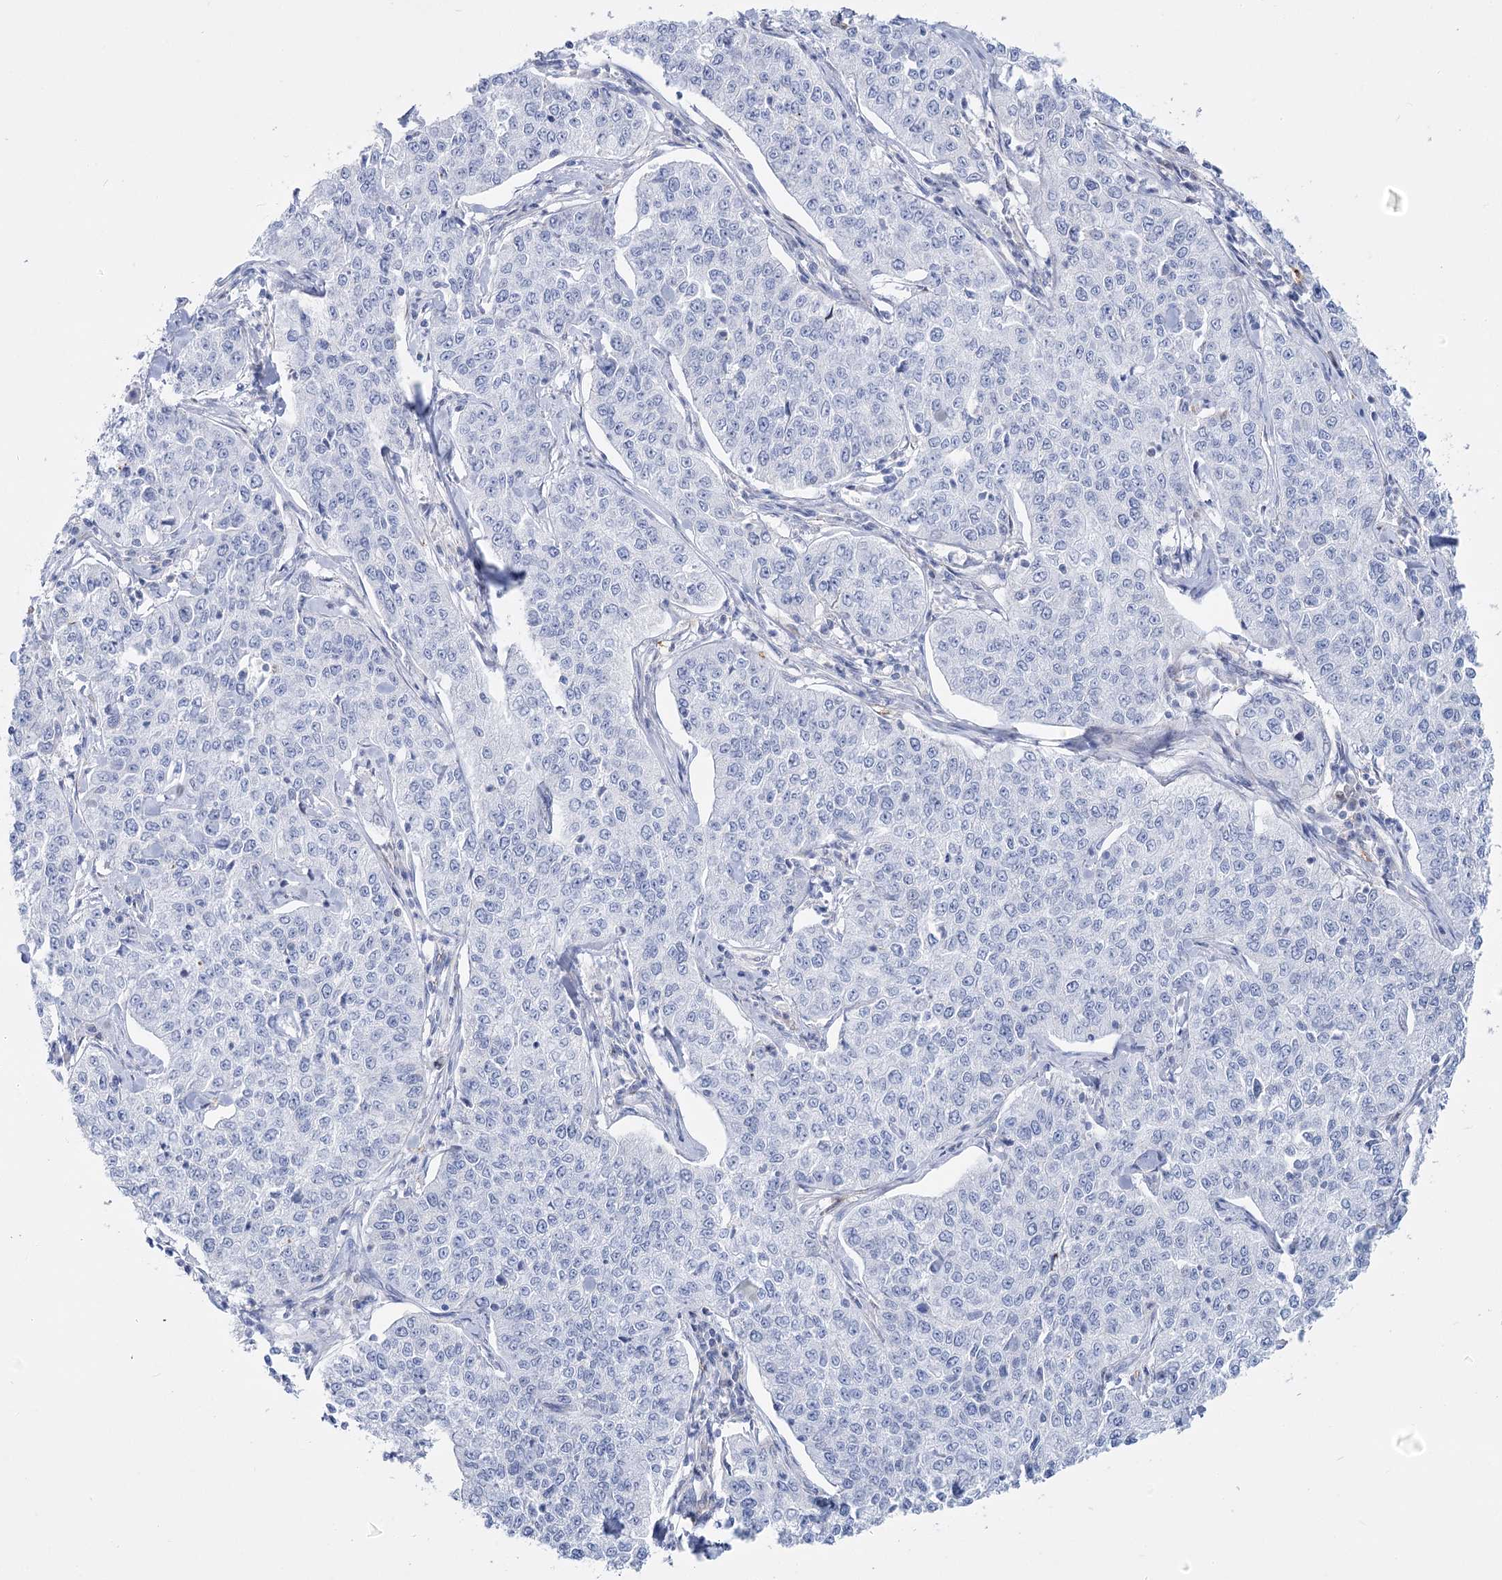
{"staining": {"intensity": "negative", "quantity": "none", "location": "none"}, "tissue": "cervical cancer", "cell_type": "Tumor cells", "image_type": "cancer", "snomed": [{"axis": "morphology", "description": "Squamous cell carcinoma, NOS"}, {"axis": "topography", "description": "Cervix"}], "caption": "The image displays no significant expression in tumor cells of cervical cancer (squamous cell carcinoma).", "gene": "PCDHA1", "patient": {"sex": "female", "age": 35}}